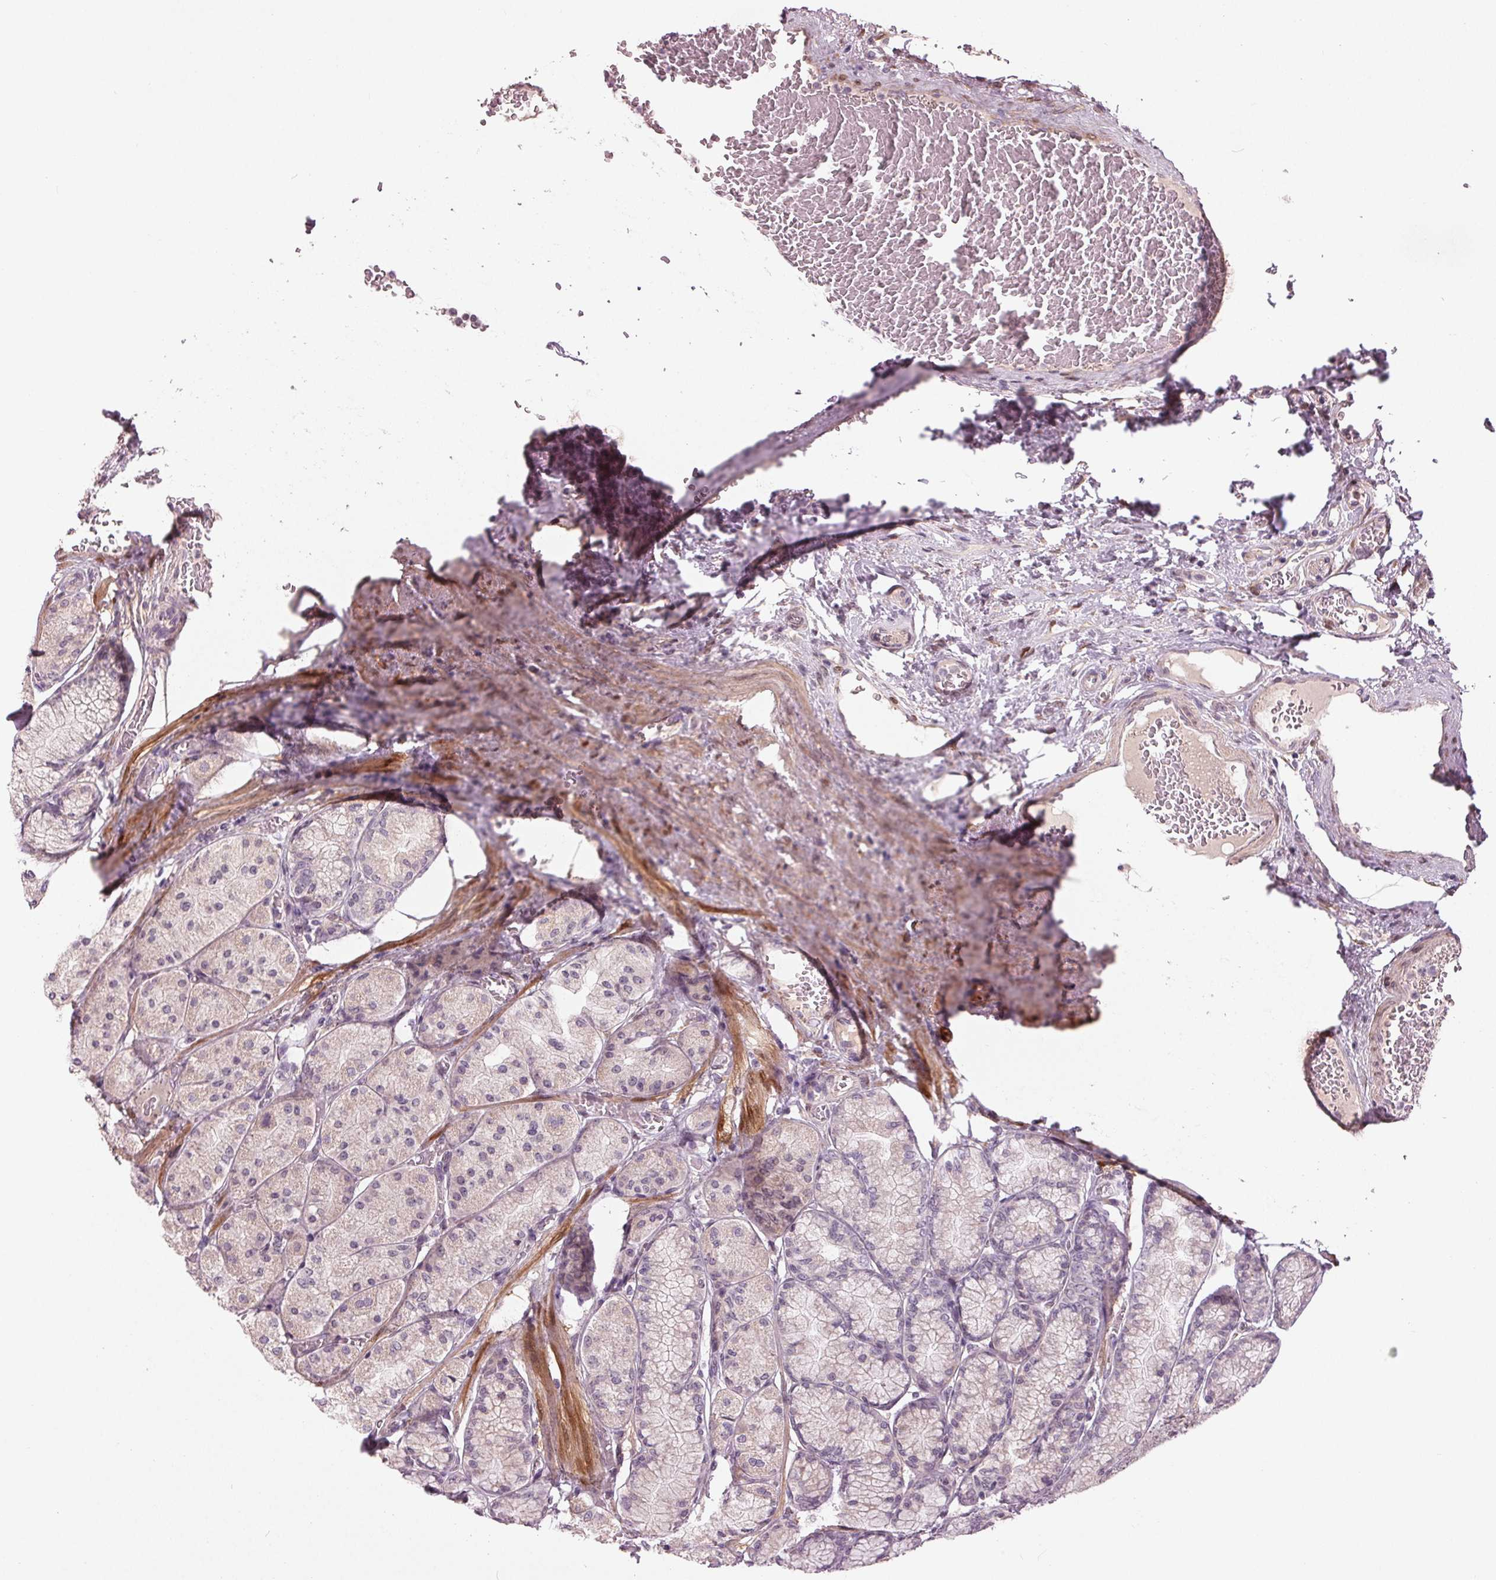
{"staining": {"intensity": "moderate", "quantity": "<25%", "location": "cytoplasmic/membranous"}, "tissue": "stomach", "cell_type": "Glandular cells", "image_type": "normal", "snomed": [{"axis": "morphology", "description": "Normal tissue, NOS"}, {"axis": "morphology", "description": "Adenocarcinoma, NOS"}, {"axis": "morphology", "description": "Adenocarcinoma, High grade"}, {"axis": "topography", "description": "Stomach, upper"}, {"axis": "topography", "description": "Stomach"}], "caption": "Brown immunohistochemical staining in normal stomach displays moderate cytoplasmic/membranous expression in about <25% of glandular cells.", "gene": "ZNF605", "patient": {"sex": "female", "age": 65}}